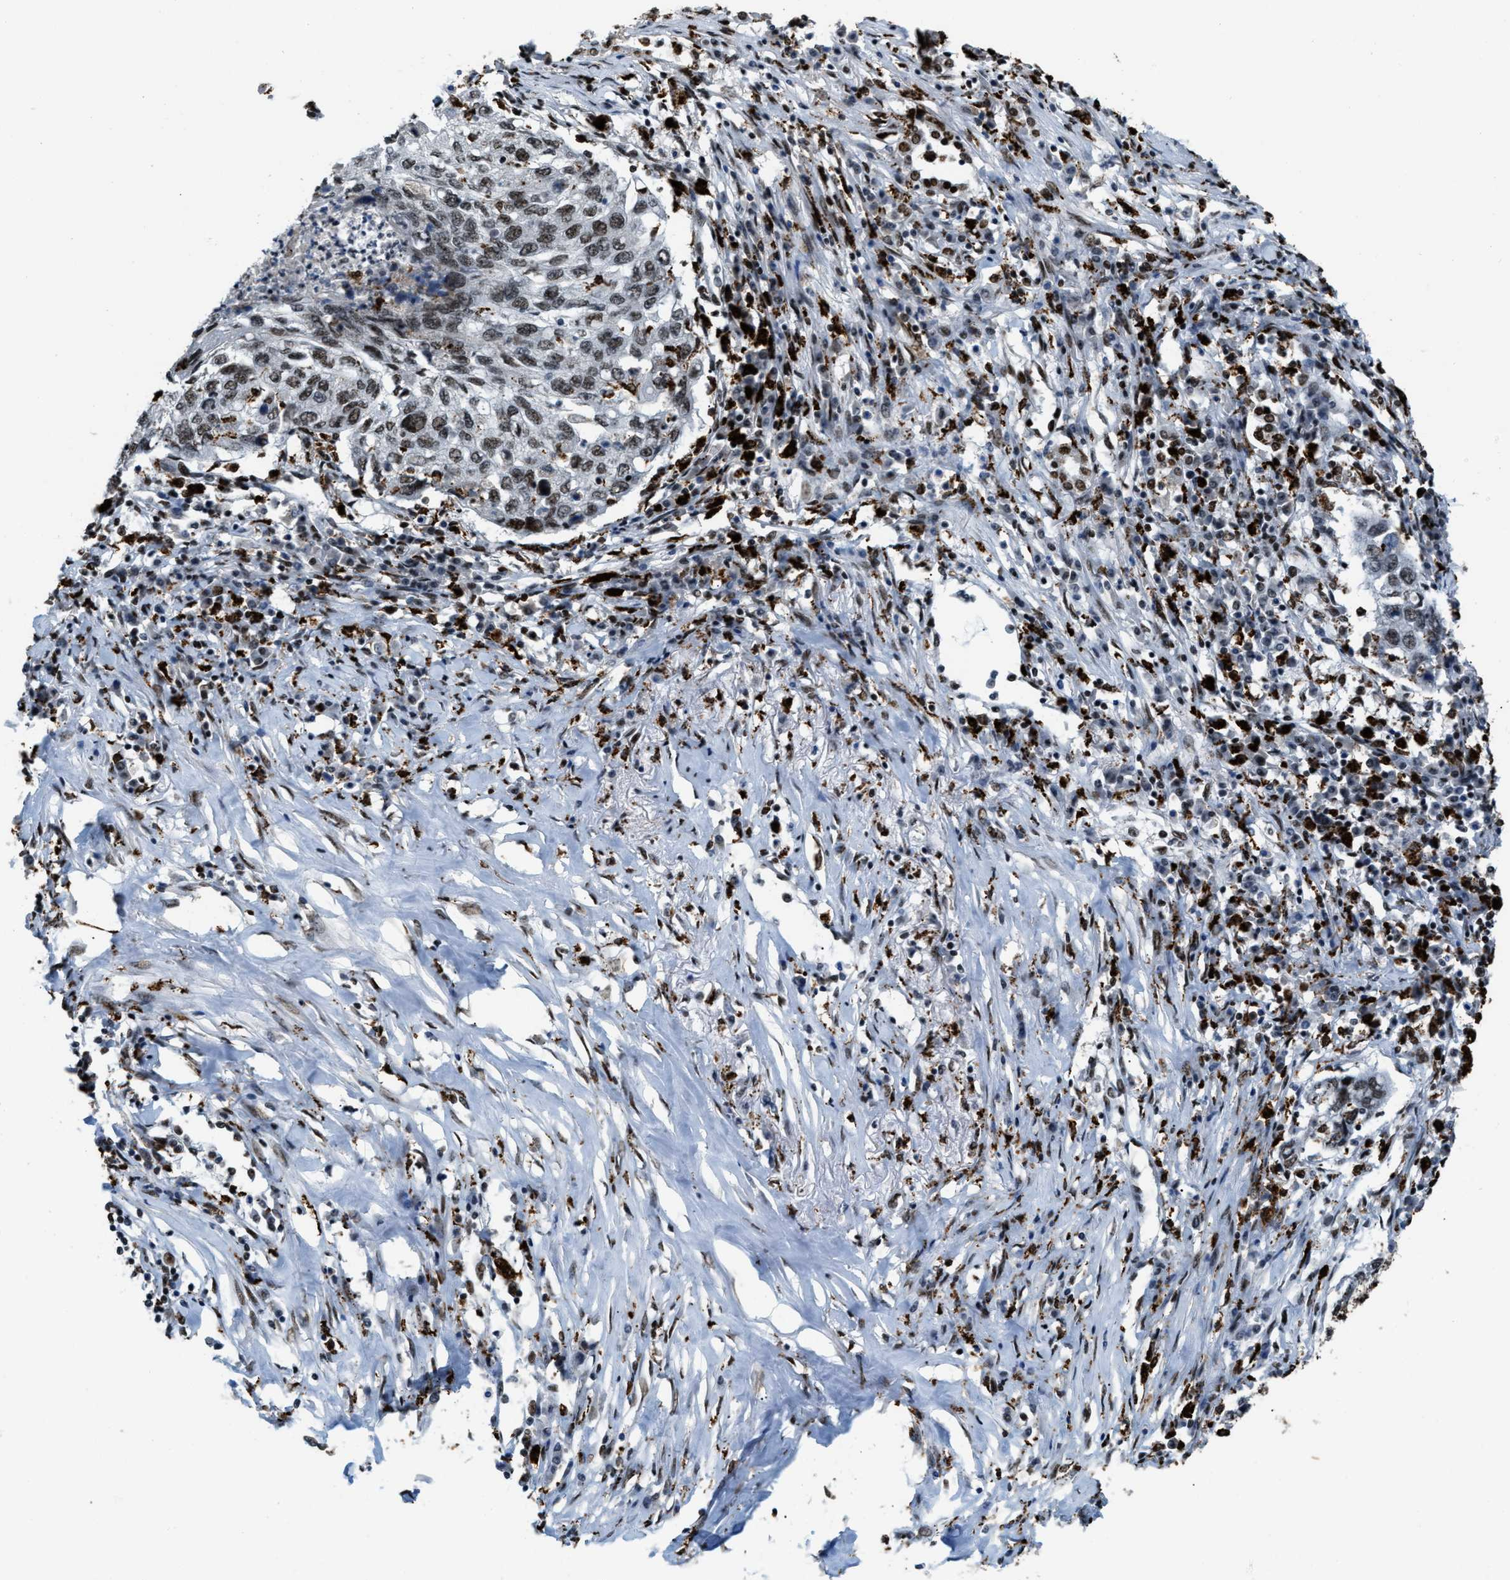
{"staining": {"intensity": "weak", "quantity": ">75%", "location": "nuclear"}, "tissue": "lung cancer", "cell_type": "Tumor cells", "image_type": "cancer", "snomed": [{"axis": "morphology", "description": "Squamous cell carcinoma, NOS"}, {"axis": "topography", "description": "Lung"}], "caption": "Lung cancer stained for a protein (brown) exhibits weak nuclear positive expression in approximately >75% of tumor cells.", "gene": "NUMA1", "patient": {"sex": "female", "age": 63}}